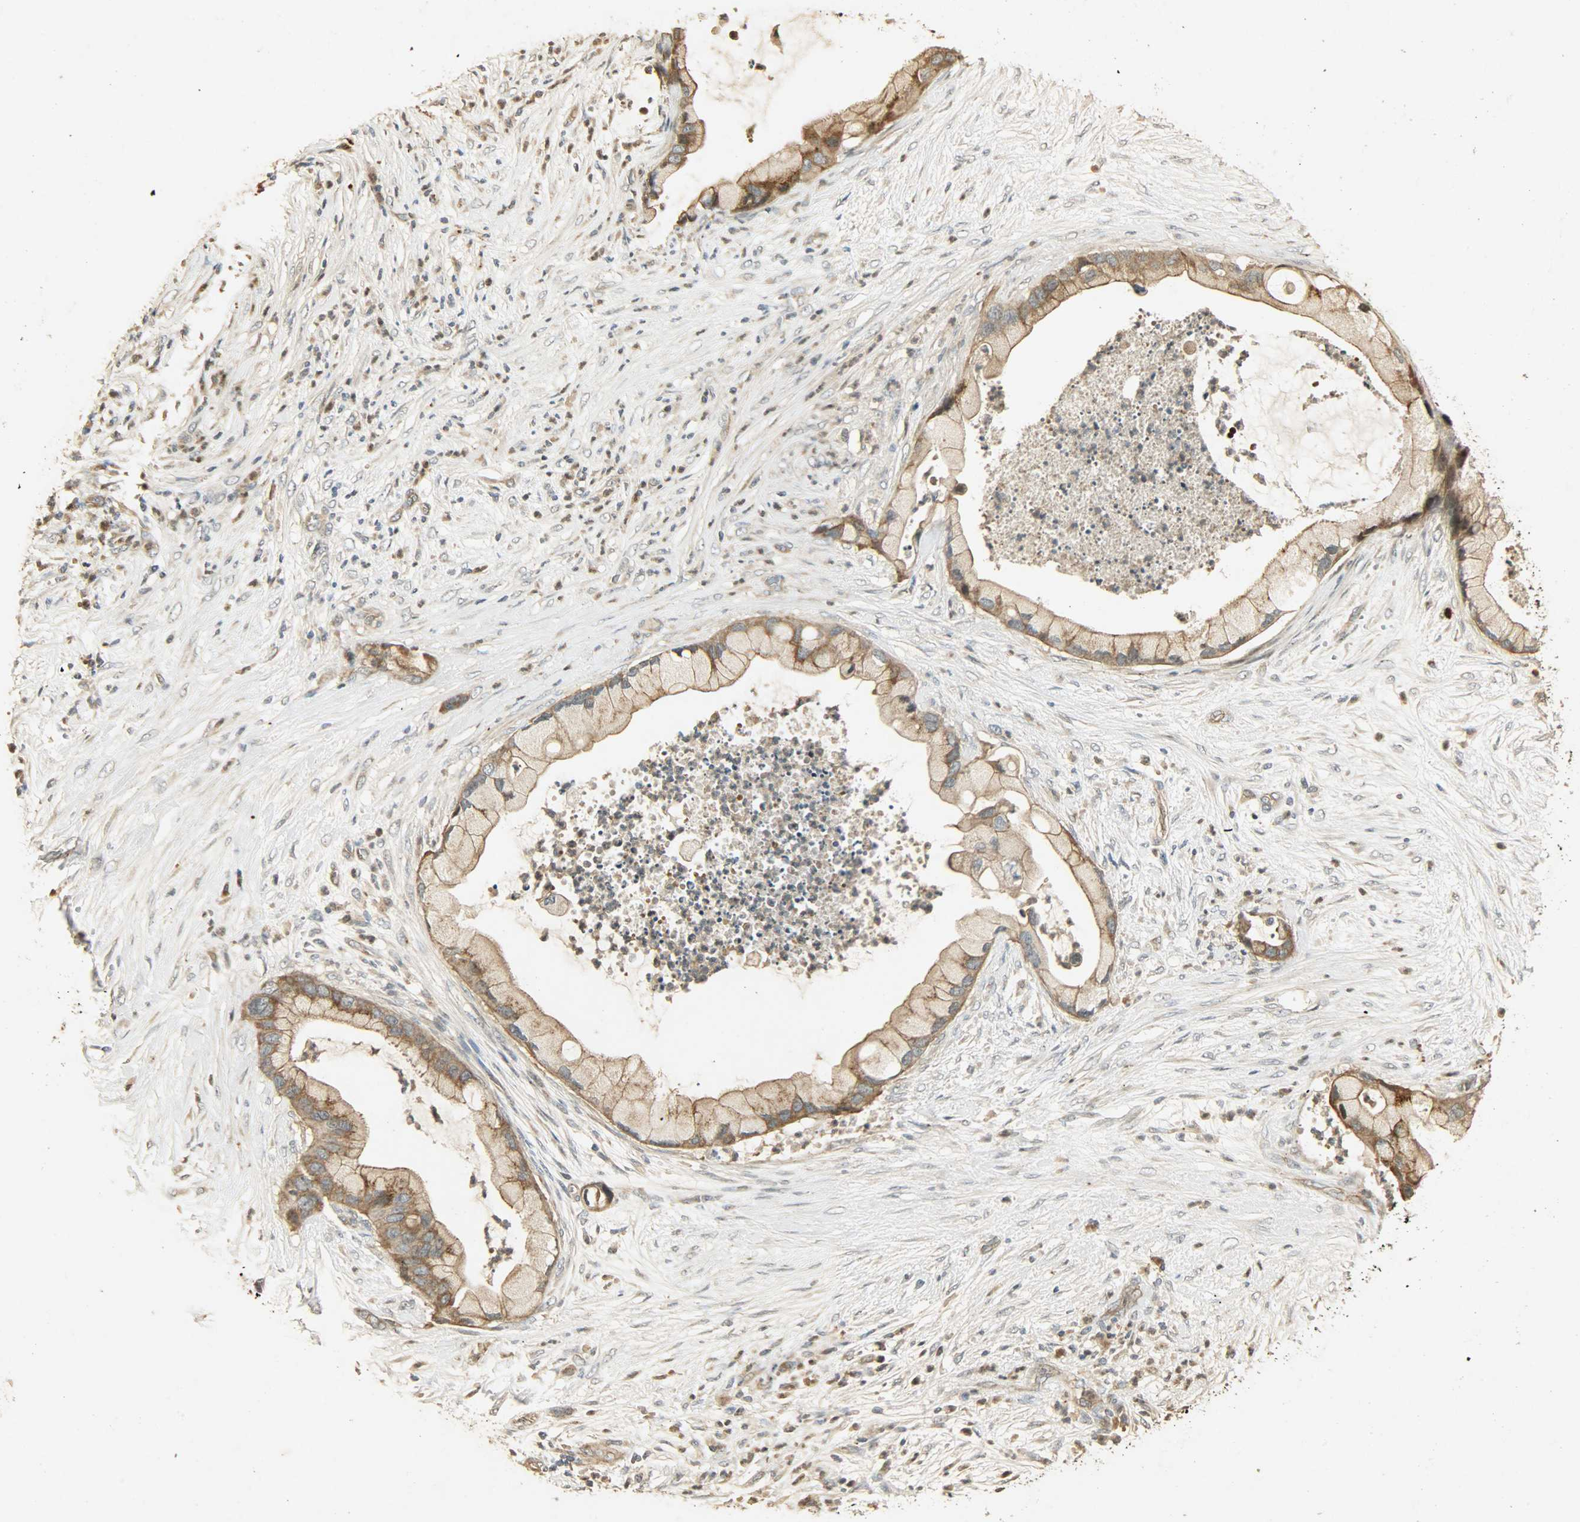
{"staining": {"intensity": "moderate", "quantity": ">75%", "location": "cytoplasmic/membranous"}, "tissue": "pancreatic cancer", "cell_type": "Tumor cells", "image_type": "cancer", "snomed": [{"axis": "morphology", "description": "Adenocarcinoma, NOS"}, {"axis": "topography", "description": "Pancreas"}], "caption": "Tumor cells exhibit medium levels of moderate cytoplasmic/membranous expression in about >75% of cells in adenocarcinoma (pancreatic).", "gene": "ATP2B1", "patient": {"sex": "female", "age": 59}}